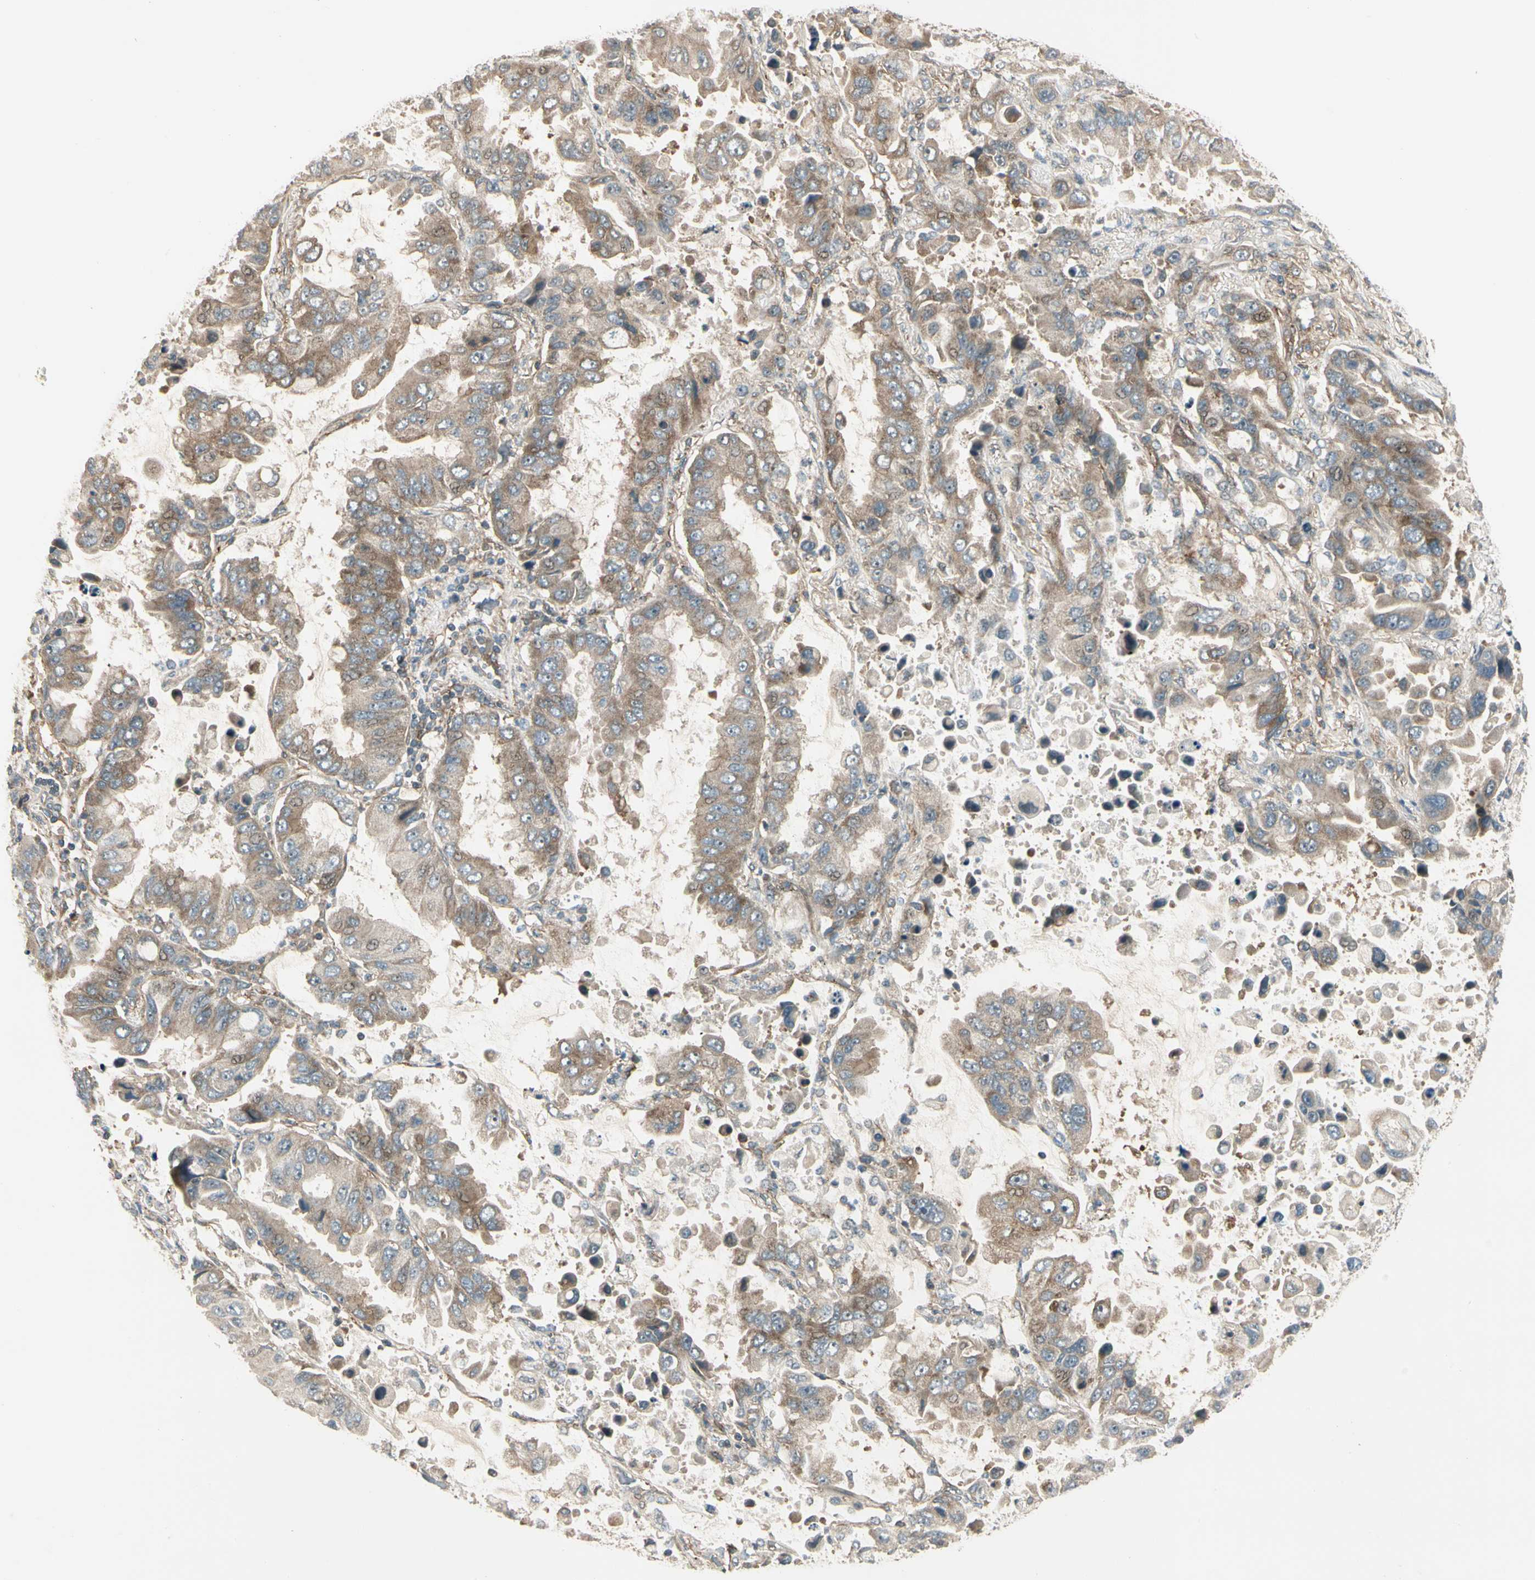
{"staining": {"intensity": "moderate", "quantity": ">75%", "location": "cytoplasmic/membranous"}, "tissue": "lung cancer", "cell_type": "Tumor cells", "image_type": "cancer", "snomed": [{"axis": "morphology", "description": "Adenocarcinoma, NOS"}, {"axis": "topography", "description": "Lung"}], "caption": "Immunohistochemical staining of lung cancer exhibits medium levels of moderate cytoplasmic/membranous protein expression in approximately >75% of tumor cells.", "gene": "FKBP15", "patient": {"sex": "male", "age": 64}}